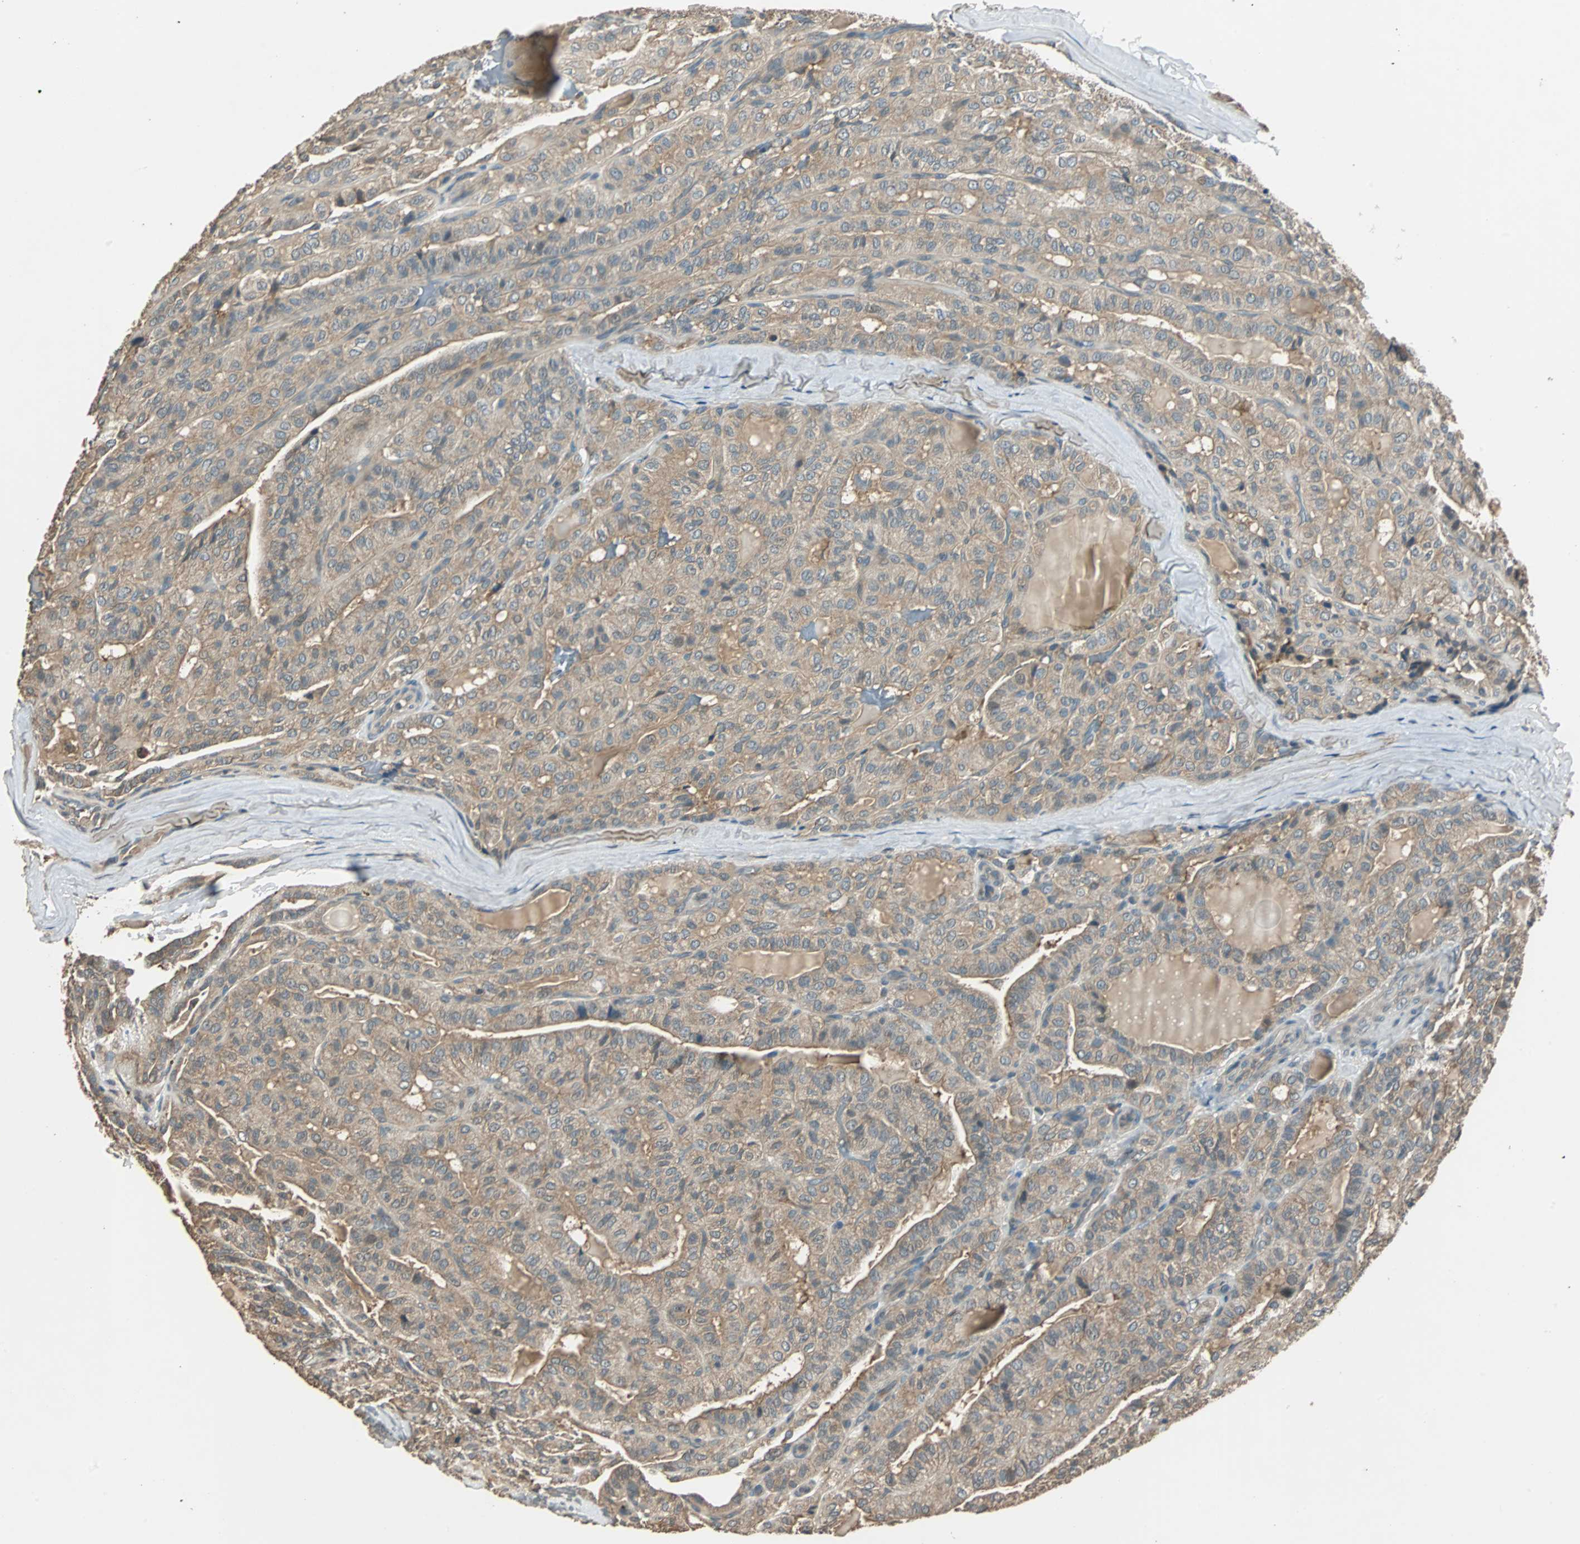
{"staining": {"intensity": "moderate", "quantity": ">75%", "location": "cytoplasmic/membranous"}, "tissue": "thyroid cancer", "cell_type": "Tumor cells", "image_type": "cancer", "snomed": [{"axis": "morphology", "description": "Papillary adenocarcinoma, NOS"}, {"axis": "topography", "description": "Thyroid gland"}], "caption": "Thyroid cancer (papillary adenocarcinoma) stained with DAB (3,3'-diaminobenzidine) IHC reveals medium levels of moderate cytoplasmic/membranous positivity in approximately >75% of tumor cells. (DAB IHC with brightfield microscopy, high magnification).", "gene": "ABHD2", "patient": {"sex": "male", "age": 77}}